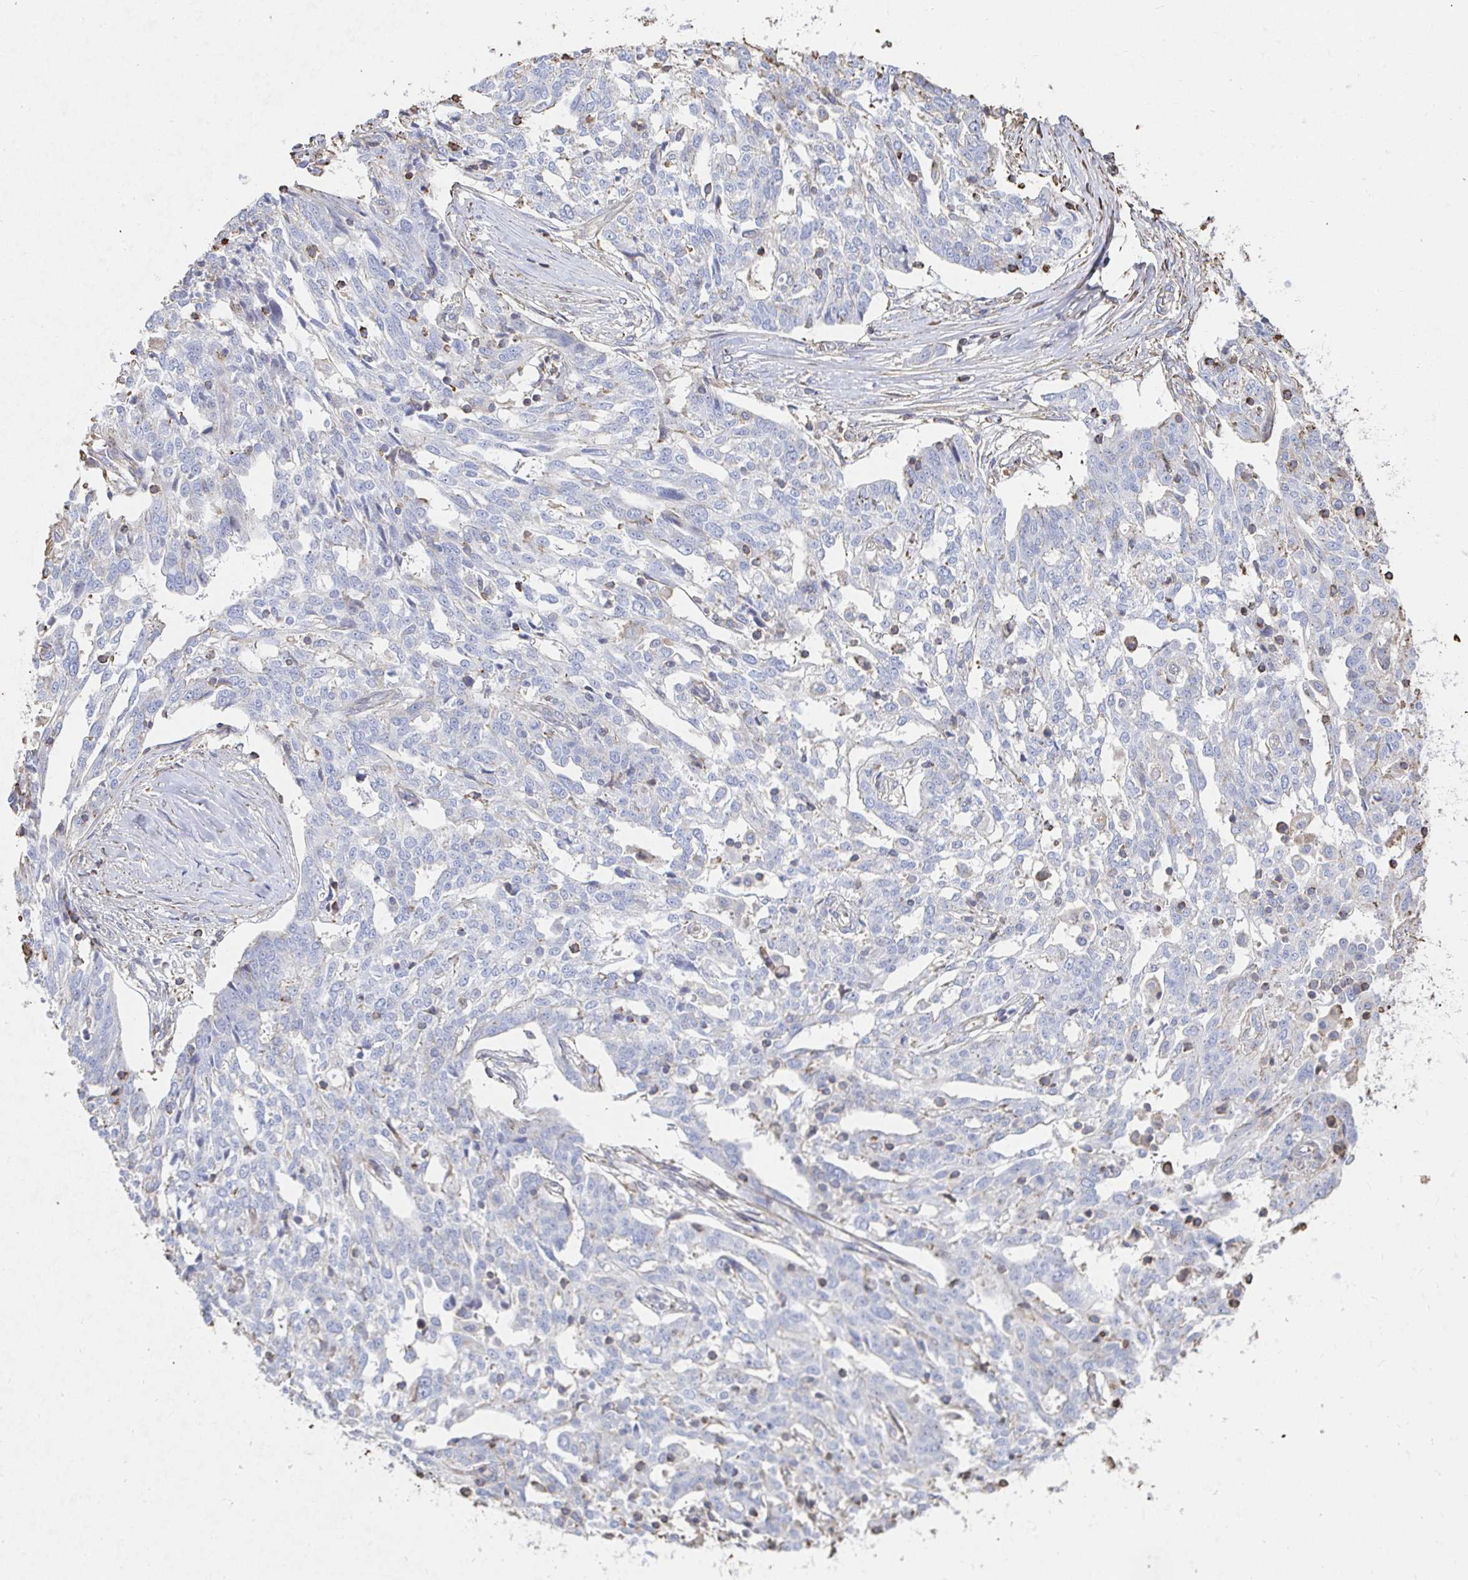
{"staining": {"intensity": "negative", "quantity": "none", "location": "none"}, "tissue": "ovarian cancer", "cell_type": "Tumor cells", "image_type": "cancer", "snomed": [{"axis": "morphology", "description": "Cystadenocarcinoma, serous, NOS"}, {"axis": "topography", "description": "Ovary"}], "caption": "Immunohistochemistry image of human ovarian cancer stained for a protein (brown), which shows no positivity in tumor cells.", "gene": "PTPN14", "patient": {"sex": "female", "age": 67}}